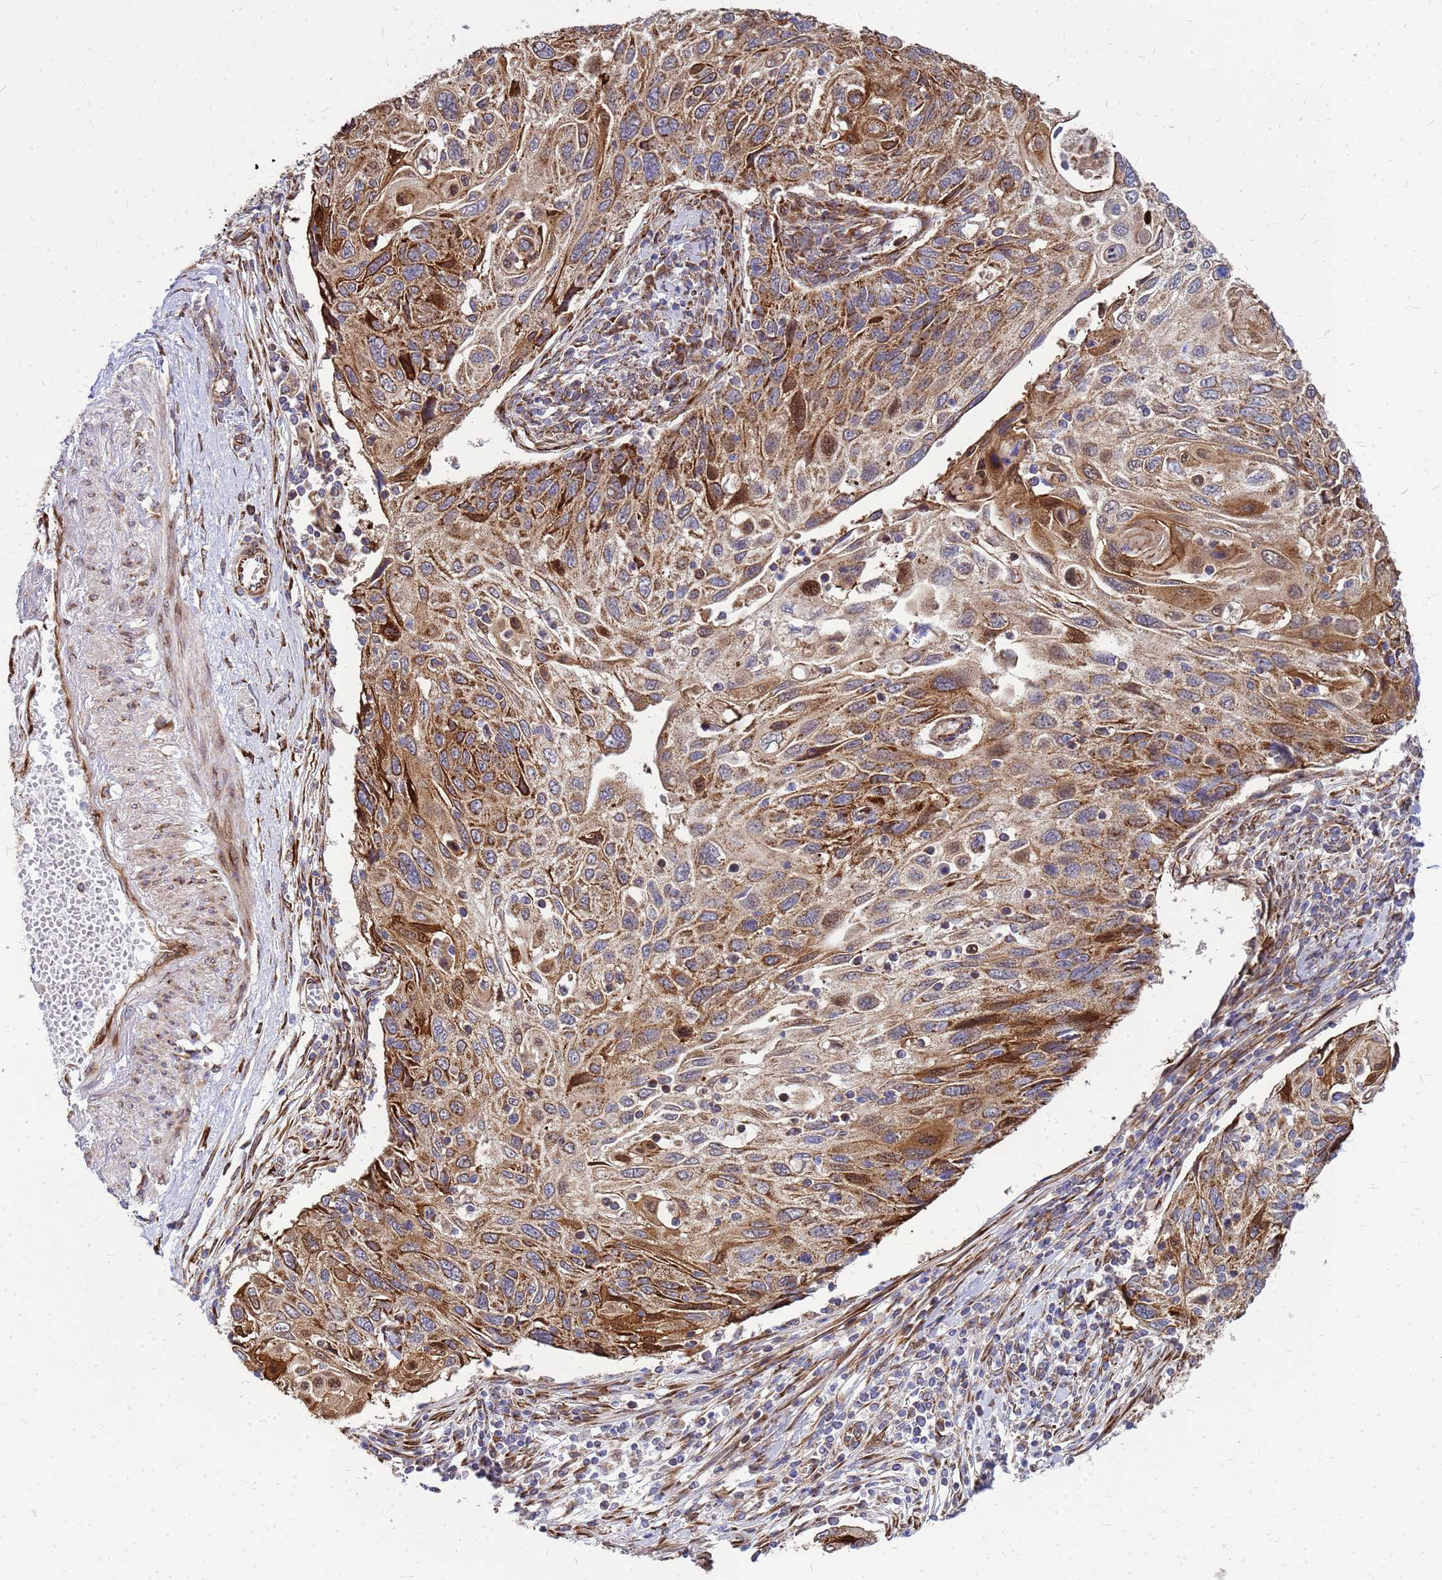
{"staining": {"intensity": "moderate", "quantity": ">75%", "location": "cytoplasmic/membranous"}, "tissue": "cervical cancer", "cell_type": "Tumor cells", "image_type": "cancer", "snomed": [{"axis": "morphology", "description": "Squamous cell carcinoma, NOS"}, {"axis": "topography", "description": "Cervix"}], "caption": "Cervical squamous cell carcinoma was stained to show a protein in brown. There is medium levels of moderate cytoplasmic/membranous staining in approximately >75% of tumor cells.", "gene": "FSTL4", "patient": {"sex": "female", "age": 70}}